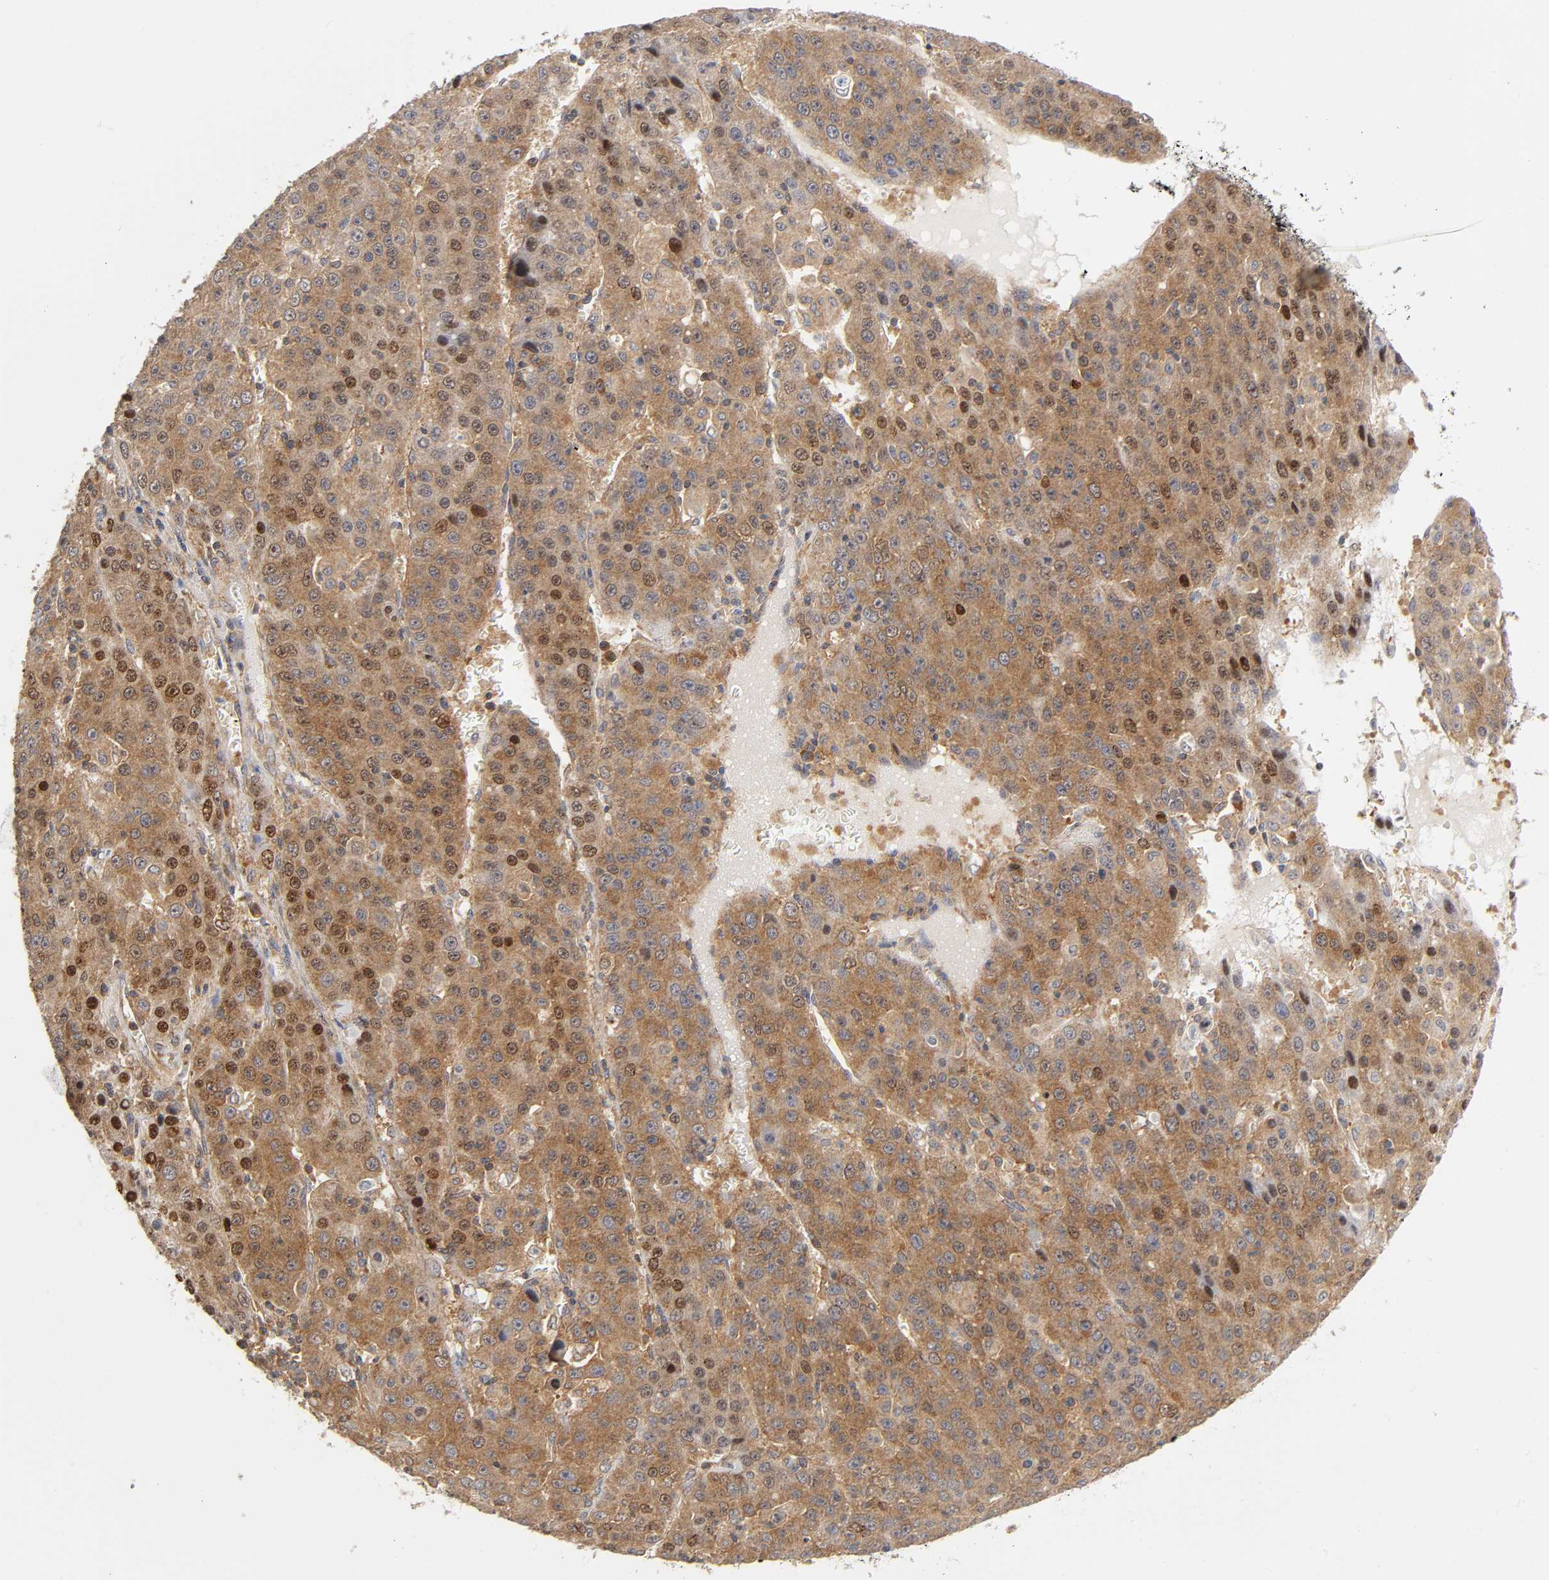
{"staining": {"intensity": "strong", "quantity": ">75%", "location": "cytoplasmic/membranous,nuclear"}, "tissue": "liver cancer", "cell_type": "Tumor cells", "image_type": "cancer", "snomed": [{"axis": "morphology", "description": "Carcinoma, Hepatocellular, NOS"}, {"axis": "topography", "description": "Liver"}], "caption": "This photomicrograph shows immunohistochemistry (IHC) staining of liver hepatocellular carcinoma, with high strong cytoplasmic/membranous and nuclear expression in about >75% of tumor cells.", "gene": "PAFAH1B1", "patient": {"sex": "female", "age": 53}}